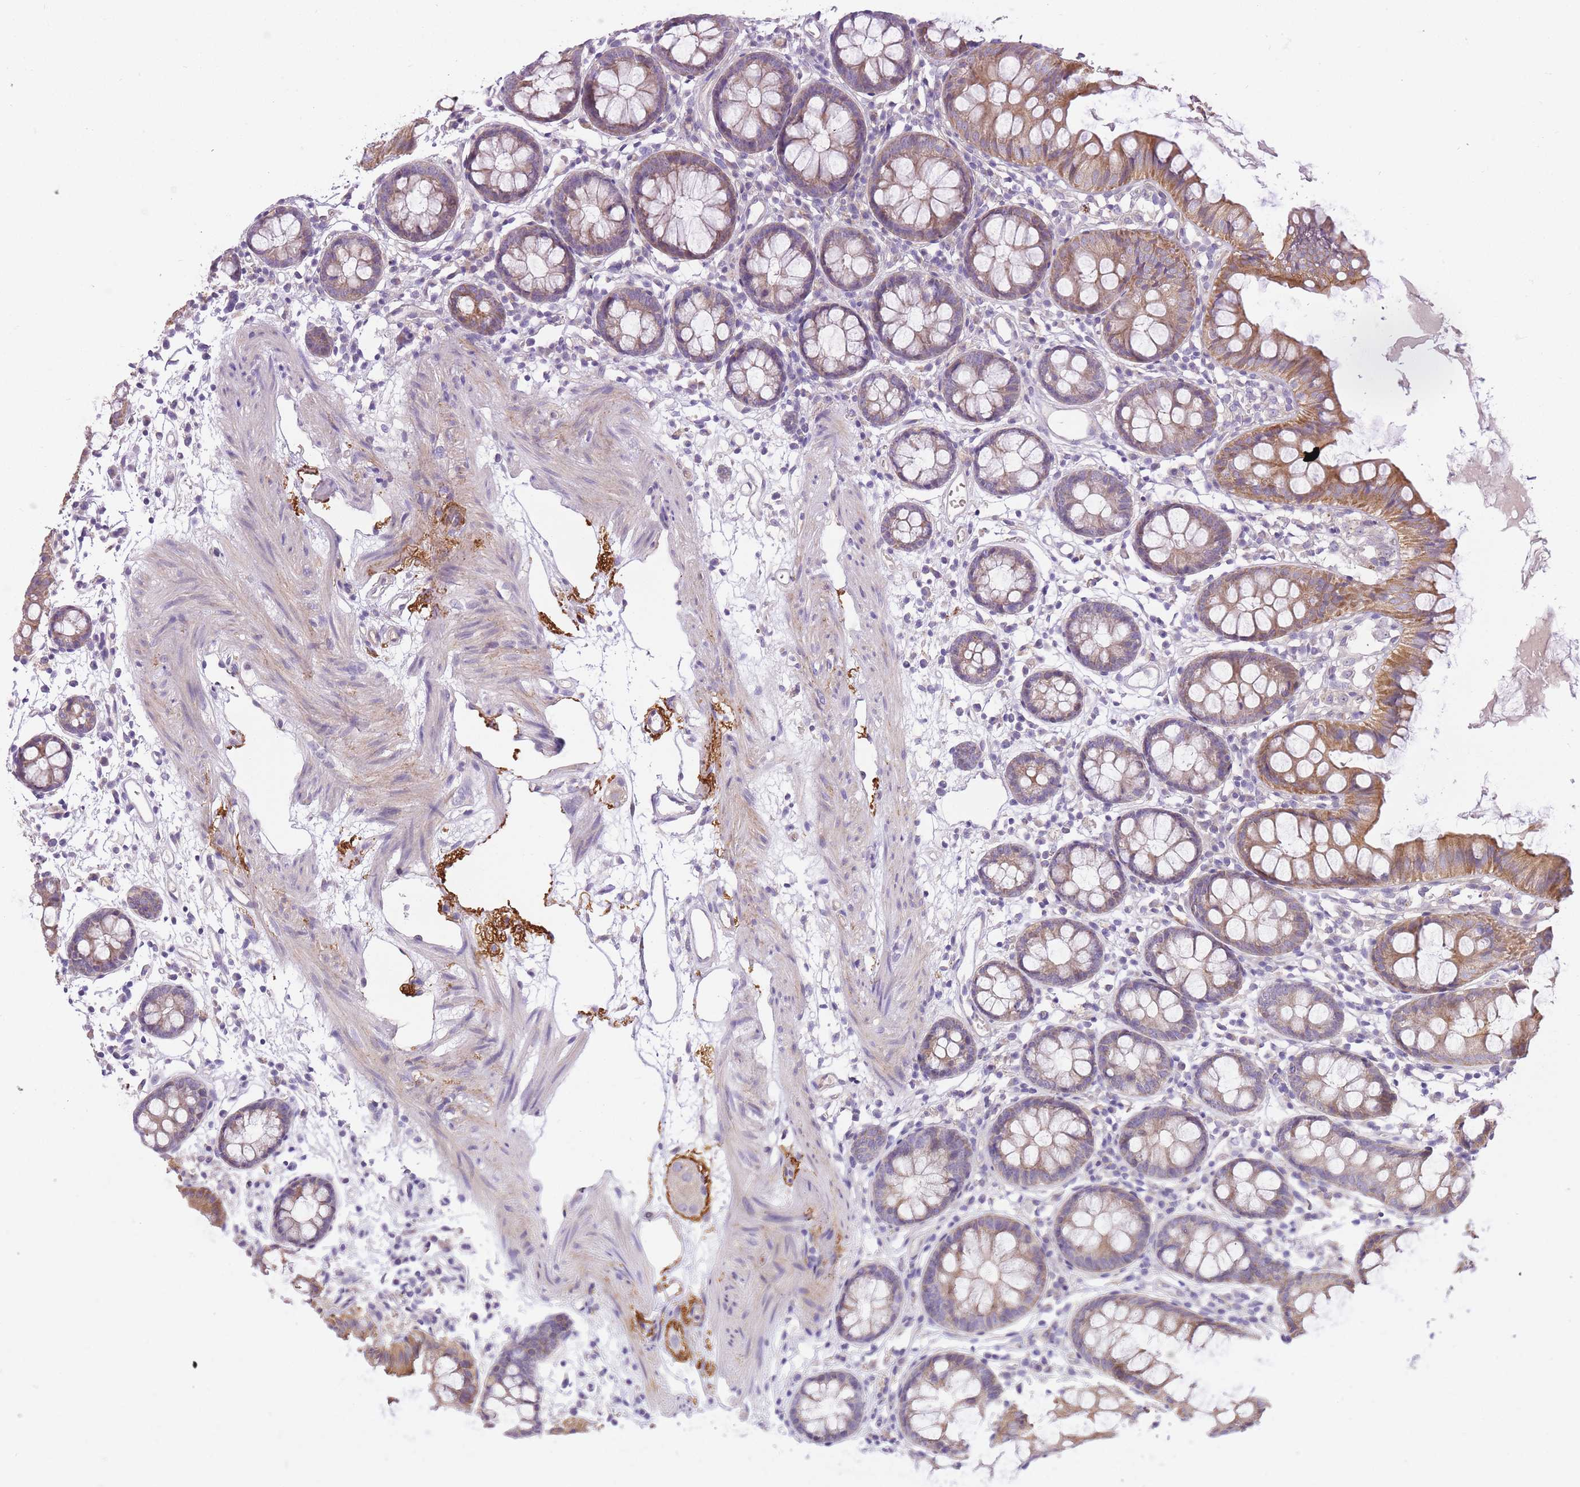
{"staining": {"intensity": "weak", "quantity": ">75%", "location": "cytoplasmic/membranous"}, "tissue": "colon", "cell_type": "Endothelial cells", "image_type": "normal", "snomed": [{"axis": "morphology", "description": "Normal tissue, NOS"}, {"axis": "topography", "description": "Colon"}], "caption": "High-magnification brightfield microscopy of unremarkable colon stained with DAB (brown) and counterstained with hematoxylin (blue). endothelial cells exhibit weak cytoplasmic/membranous positivity is appreciated in approximately>75% of cells.", "gene": "REV1", "patient": {"sex": "female", "age": 84}}